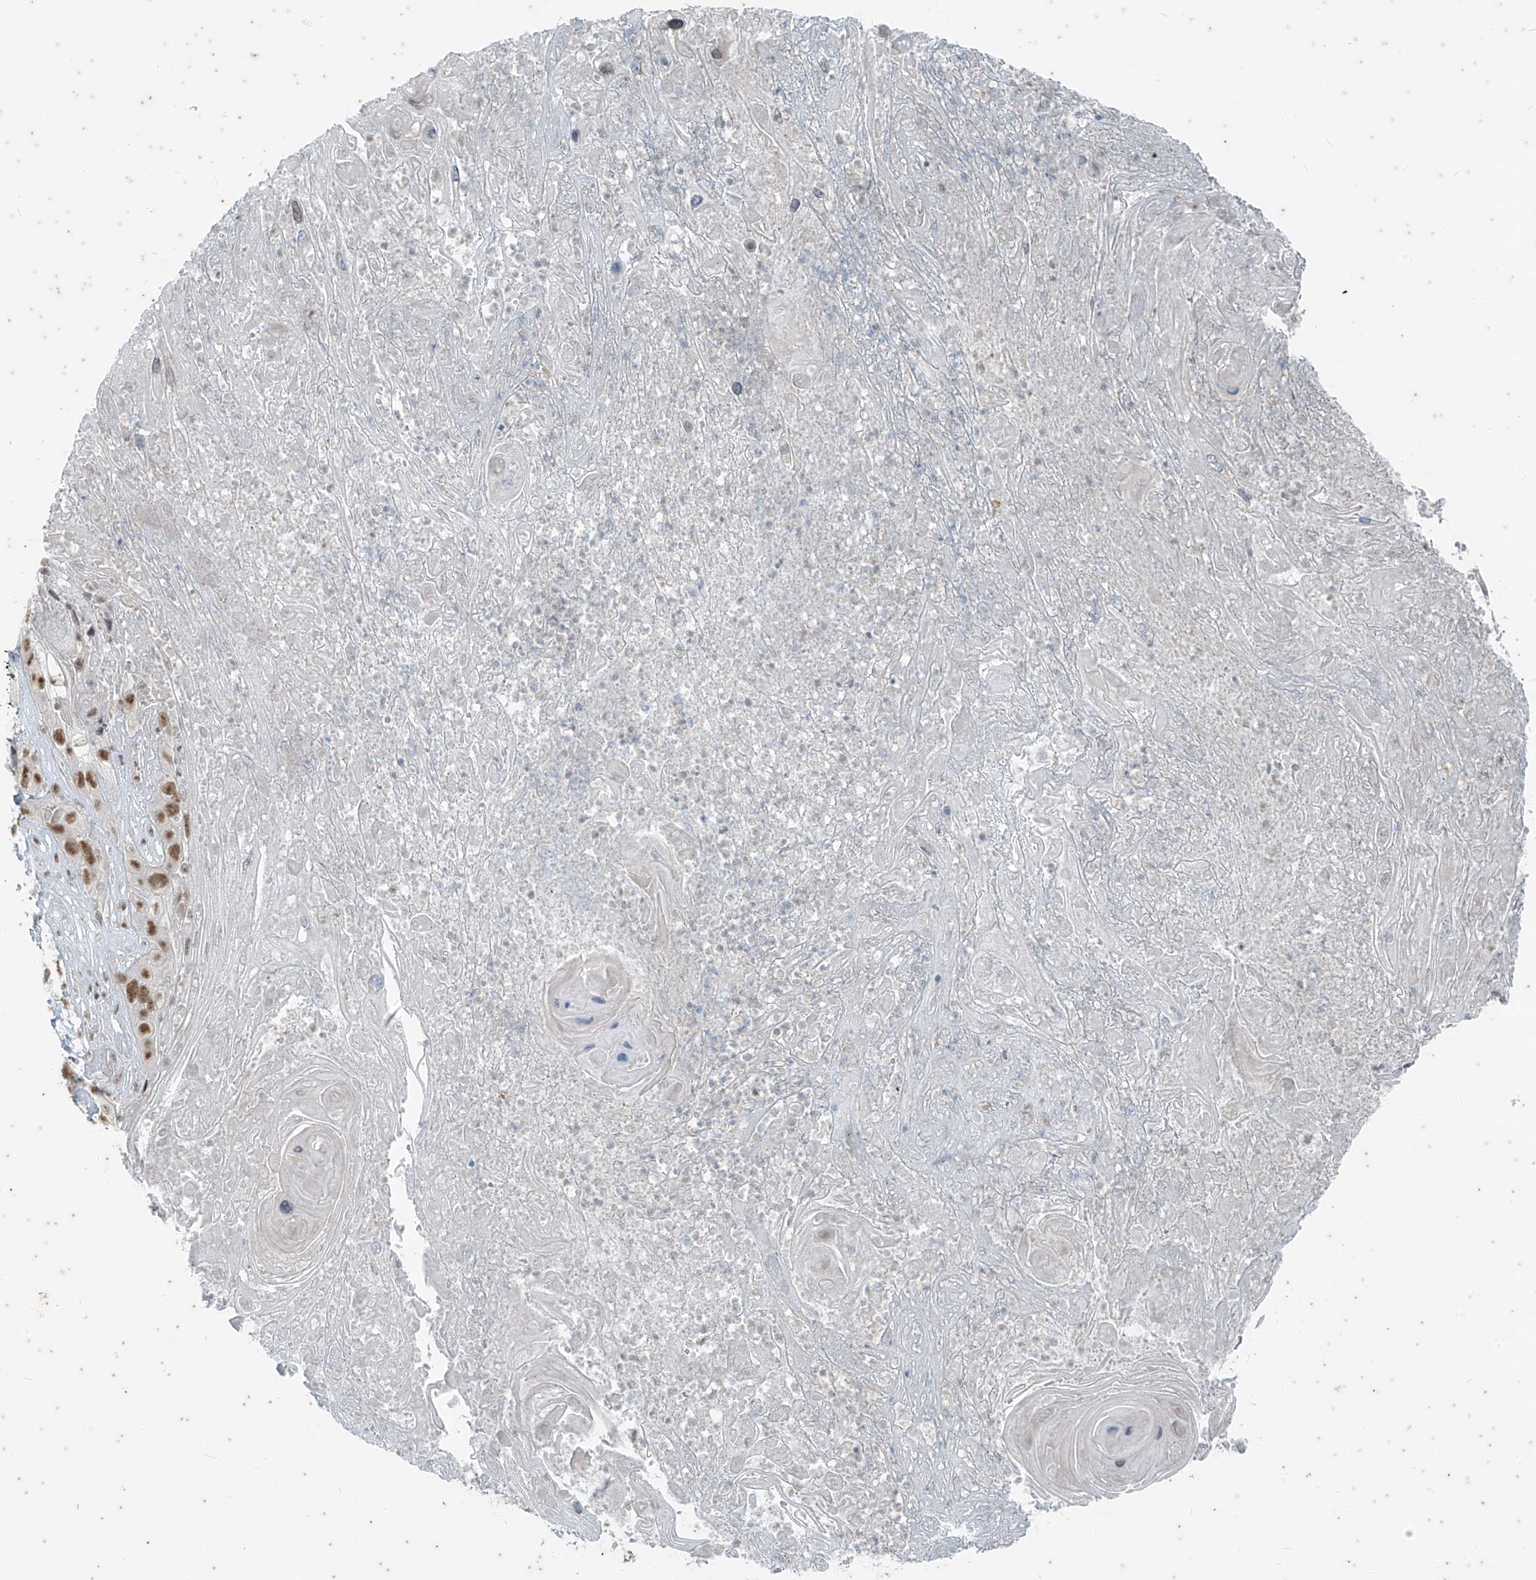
{"staining": {"intensity": "moderate", "quantity": ">75%", "location": "nuclear"}, "tissue": "skin cancer", "cell_type": "Tumor cells", "image_type": "cancer", "snomed": [{"axis": "morphology", "description": "Squamous cell carcinoma, NOS"}, {"axis": "topography", "description": "Skin"}], "caption": "Squamous cell carcinoma (skin) stained with a brown dye demonstrates moderate nuclear positive positivity in approximately >75% of tumor cells.", "gene": "ZNF354B", "patient": {"sex": "male", "age": 55}}